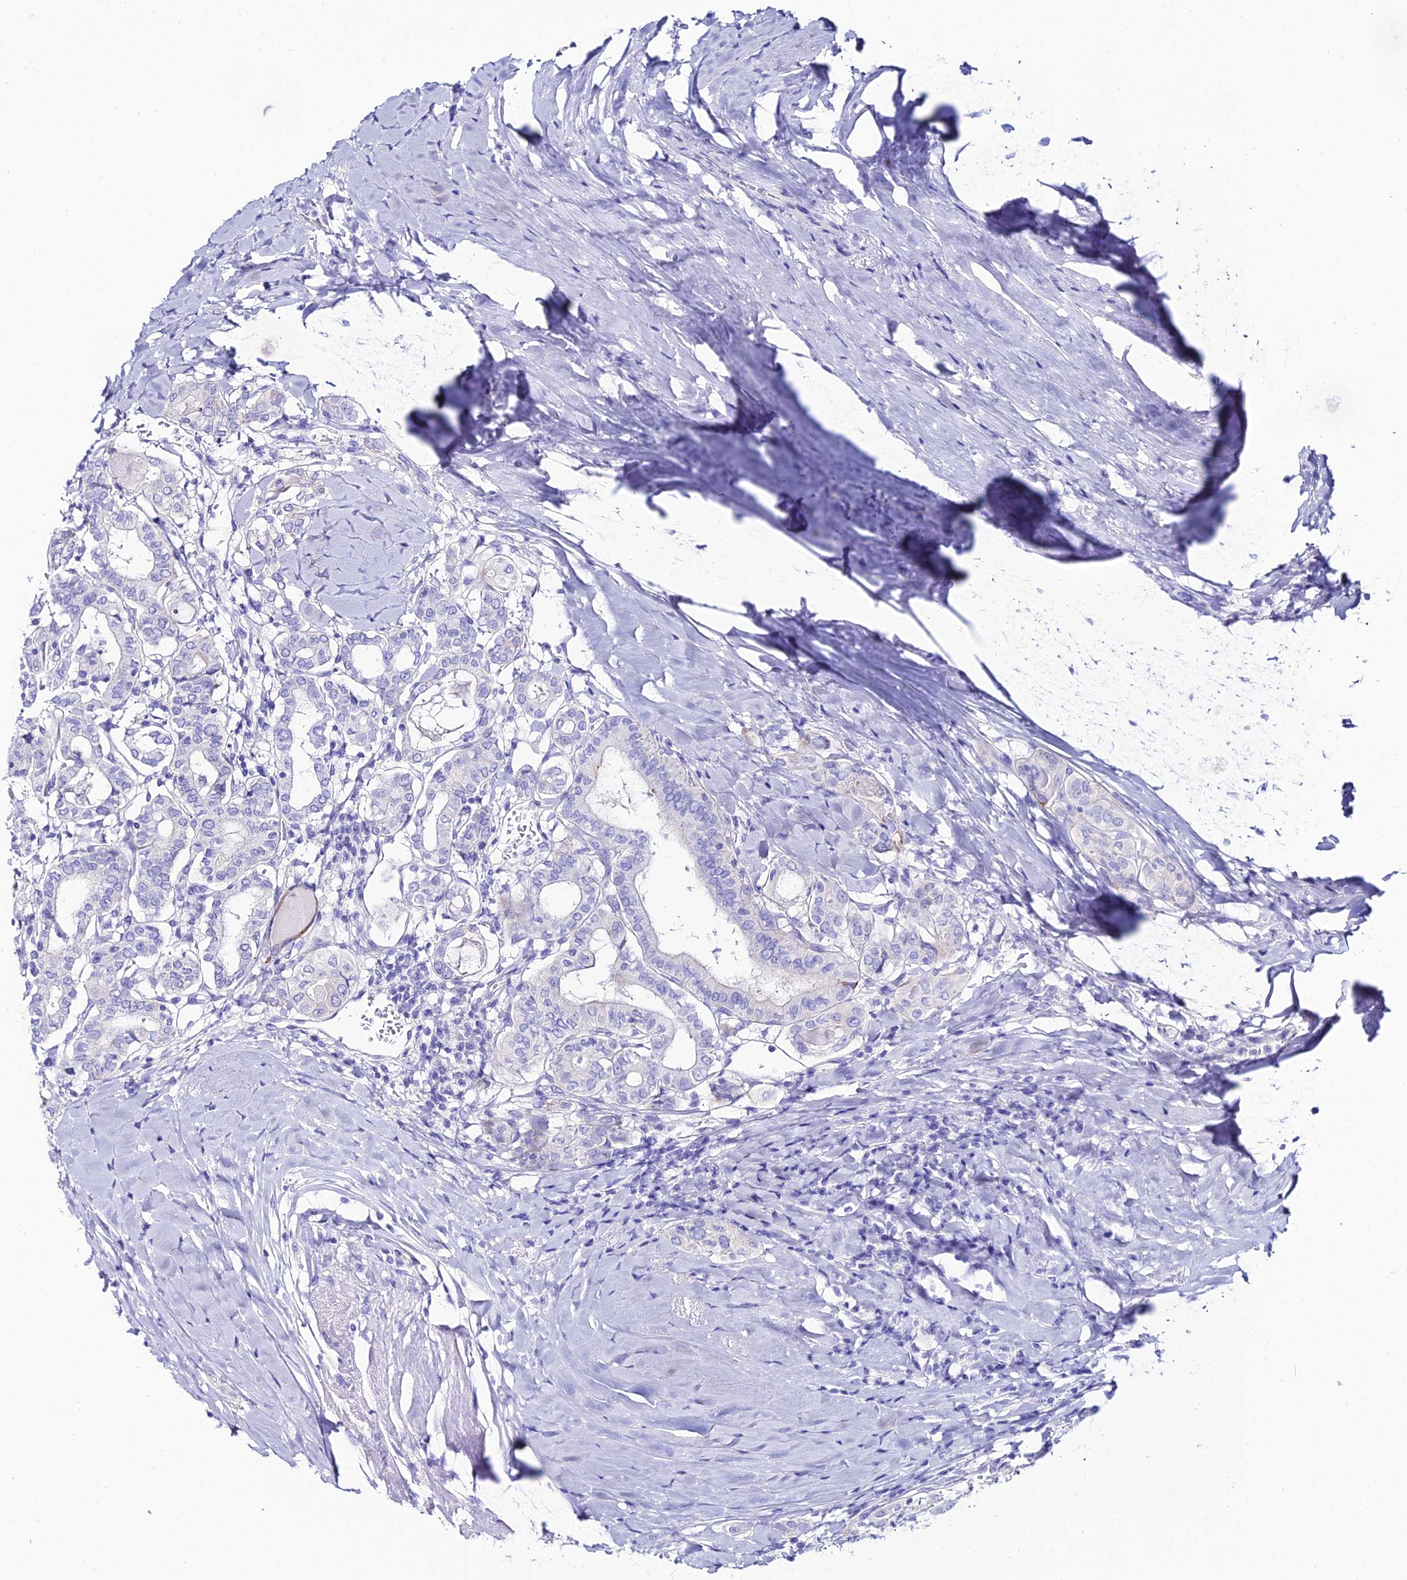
{"staining": {"intensity": "negative", "quantity": "none", "location": "none"}, "tissue": "thyroid cancer", "cell_type": "Tumor cells", "image_type": "cancer", "snomed": [{"axis": "morphology", "description": "Papillary adenocarcinoma, NOS"}, {"axis": "topography", "description": "Thyroid gland"}], "caption": "Micrograph shows no protein staining in tumor cells of thyroid papillary adenocarcinoma tissue.", "gene": "OR4D5", "patient": {"sex": "female", "age": 72}}